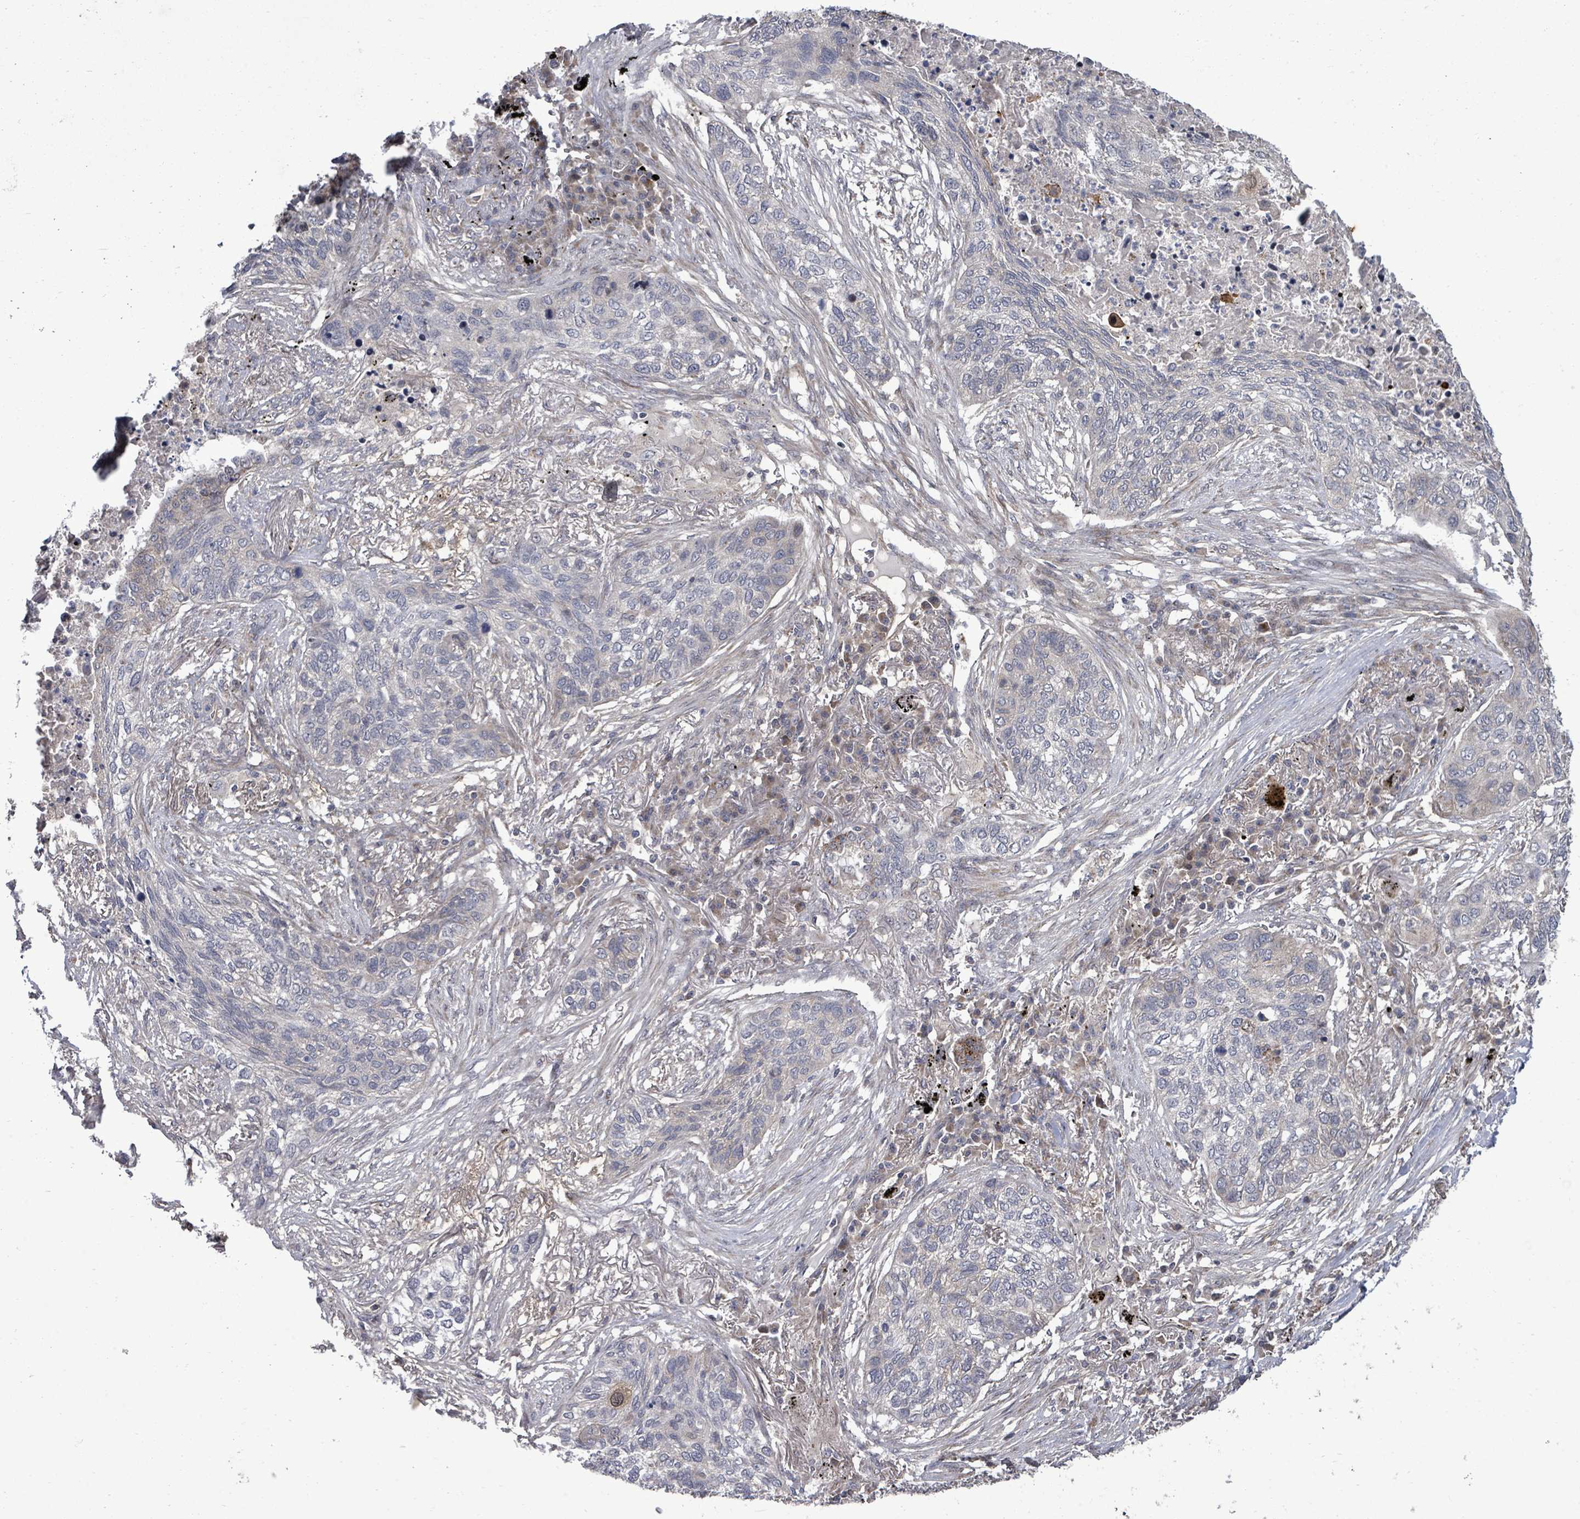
{"staining": {"intensity": "weak", "quantity": "<25%", "location": "cytoplasmic/membranous,nuclear"}, "tissue": "lung cancer", "cell_type": "Tumor cells", "image_type": "cancer", "snomed": [{"axis": "morphology", "description": "Squamous cell carcinoma, NOS"}, {"axis": "topography", "description": "Lung"}], "caption": "Immunohistochemical staining of lung cancer (squamous cell carcinoma) displays no significant staining in tumor cells. (DAB immunohistochemistry (IHC) with hematoxylin counter stain).", "gene": "KRTAP27-1", "patient": {"sex": "female", "age": 63}}